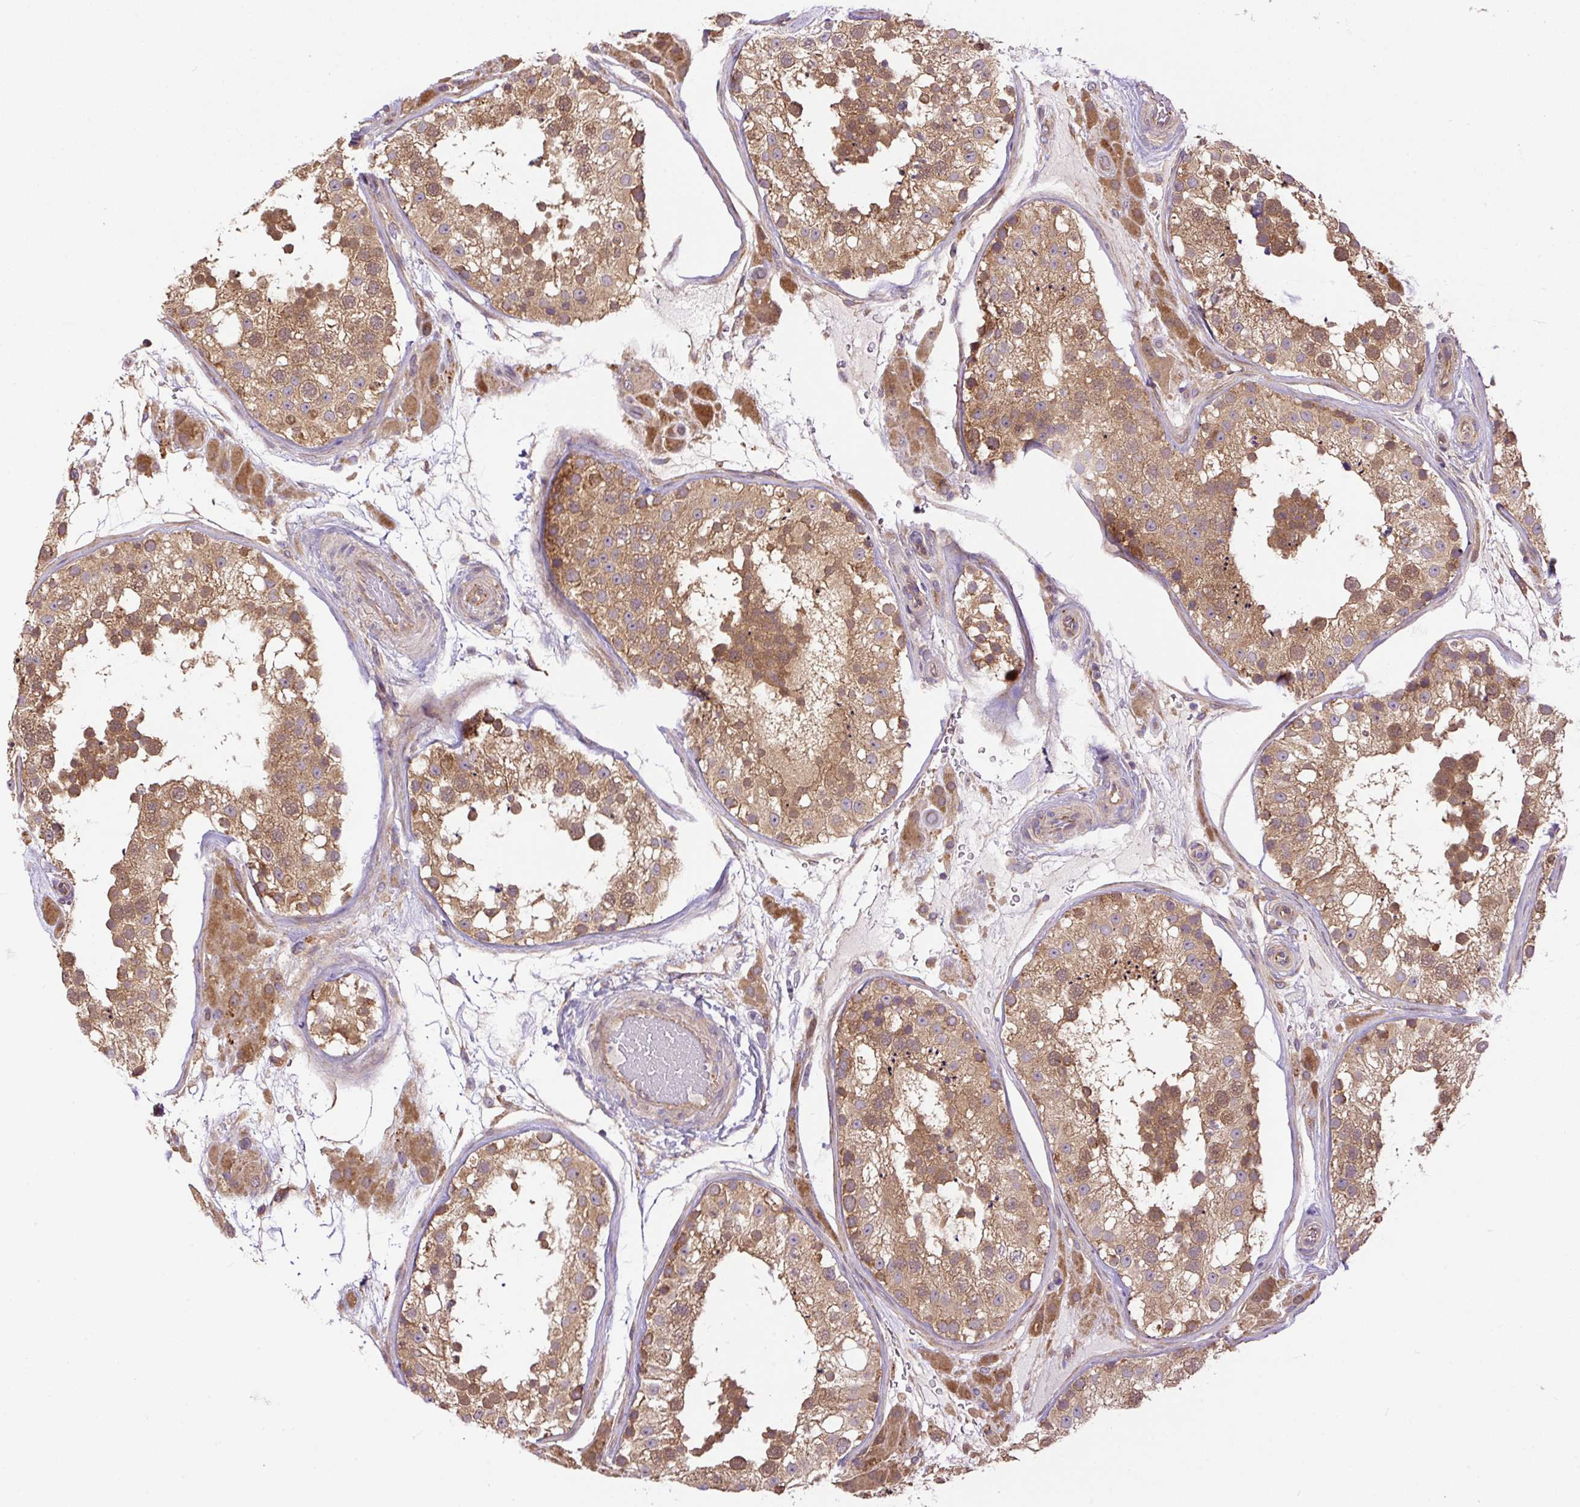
{"staining": {"intensity": "moderate", "quantity": "25%-75%", "location": "cytoplasmic/membranous"}, "tissue": "testis", "cell_type": "Cells in seminiferous ducts", "image_type": "normal", "snomed": [{"axis": "morphology", "description": "Normal tissue, NOS"}, {"axis": "topography", "description": "Testis"}], "caption": "Brown immunohistochemical staining in normal testis shows moderate cytoplasmic/membranous staining in about 25%-75% of cells in seminiferous ducts.", "gene": "PPME1", "patient": {"sex": "male", "age": 26}}